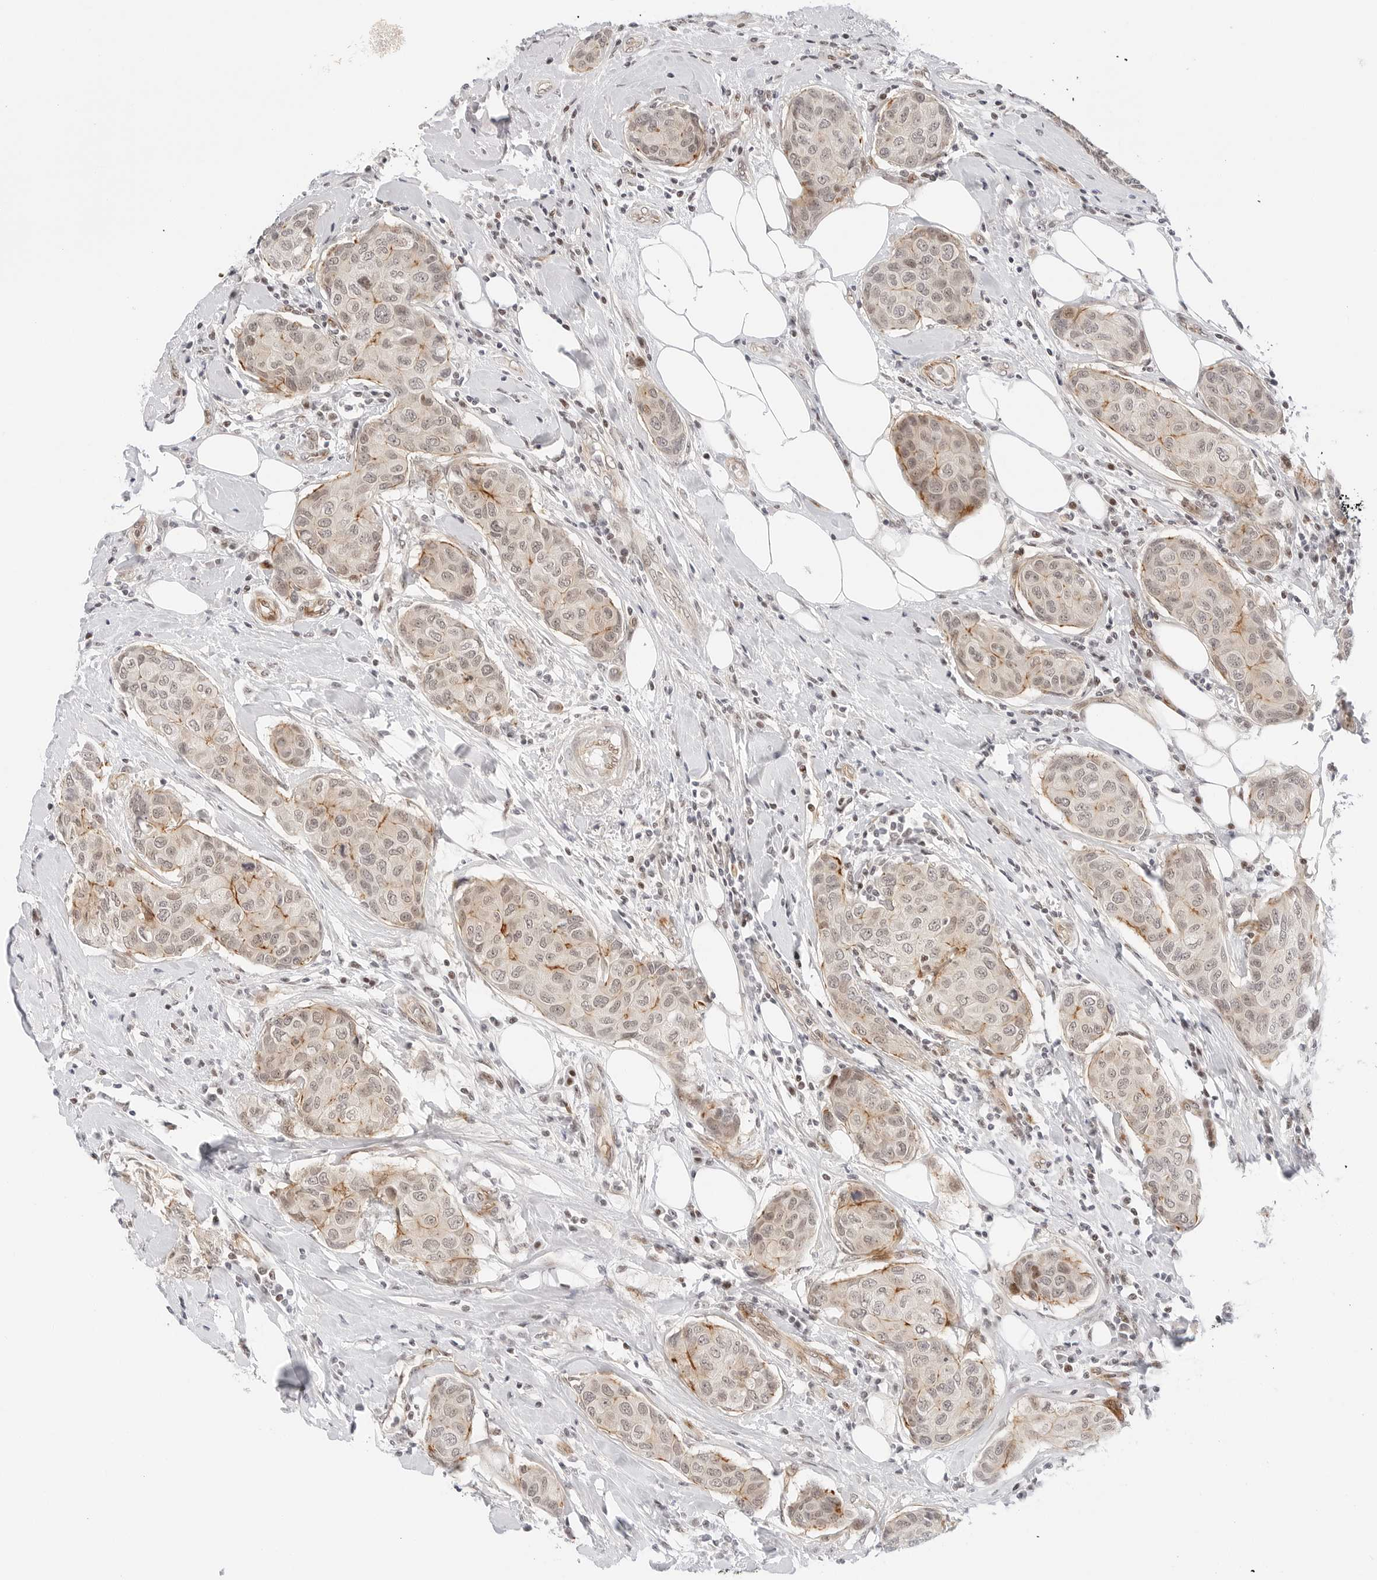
{"staining": {"intensity": "weak", "quantity": "<25%", "location": "cytoplasmic/membranous,nuclear"}, "tissue": "breast cancer", "cell_type": "Tumor cells", "image_type": "cancer", "snomed": [{"axis": "morphology", "description": "Duct carcinoma"}, {"axis": "topography", "description": "Breast"}], "caption": "Tumor cells are negative for brown protein staining in breast intraductal carcinoma.", "gene": "ZNF613", "patient": {"sex": "female", "age": 80}}